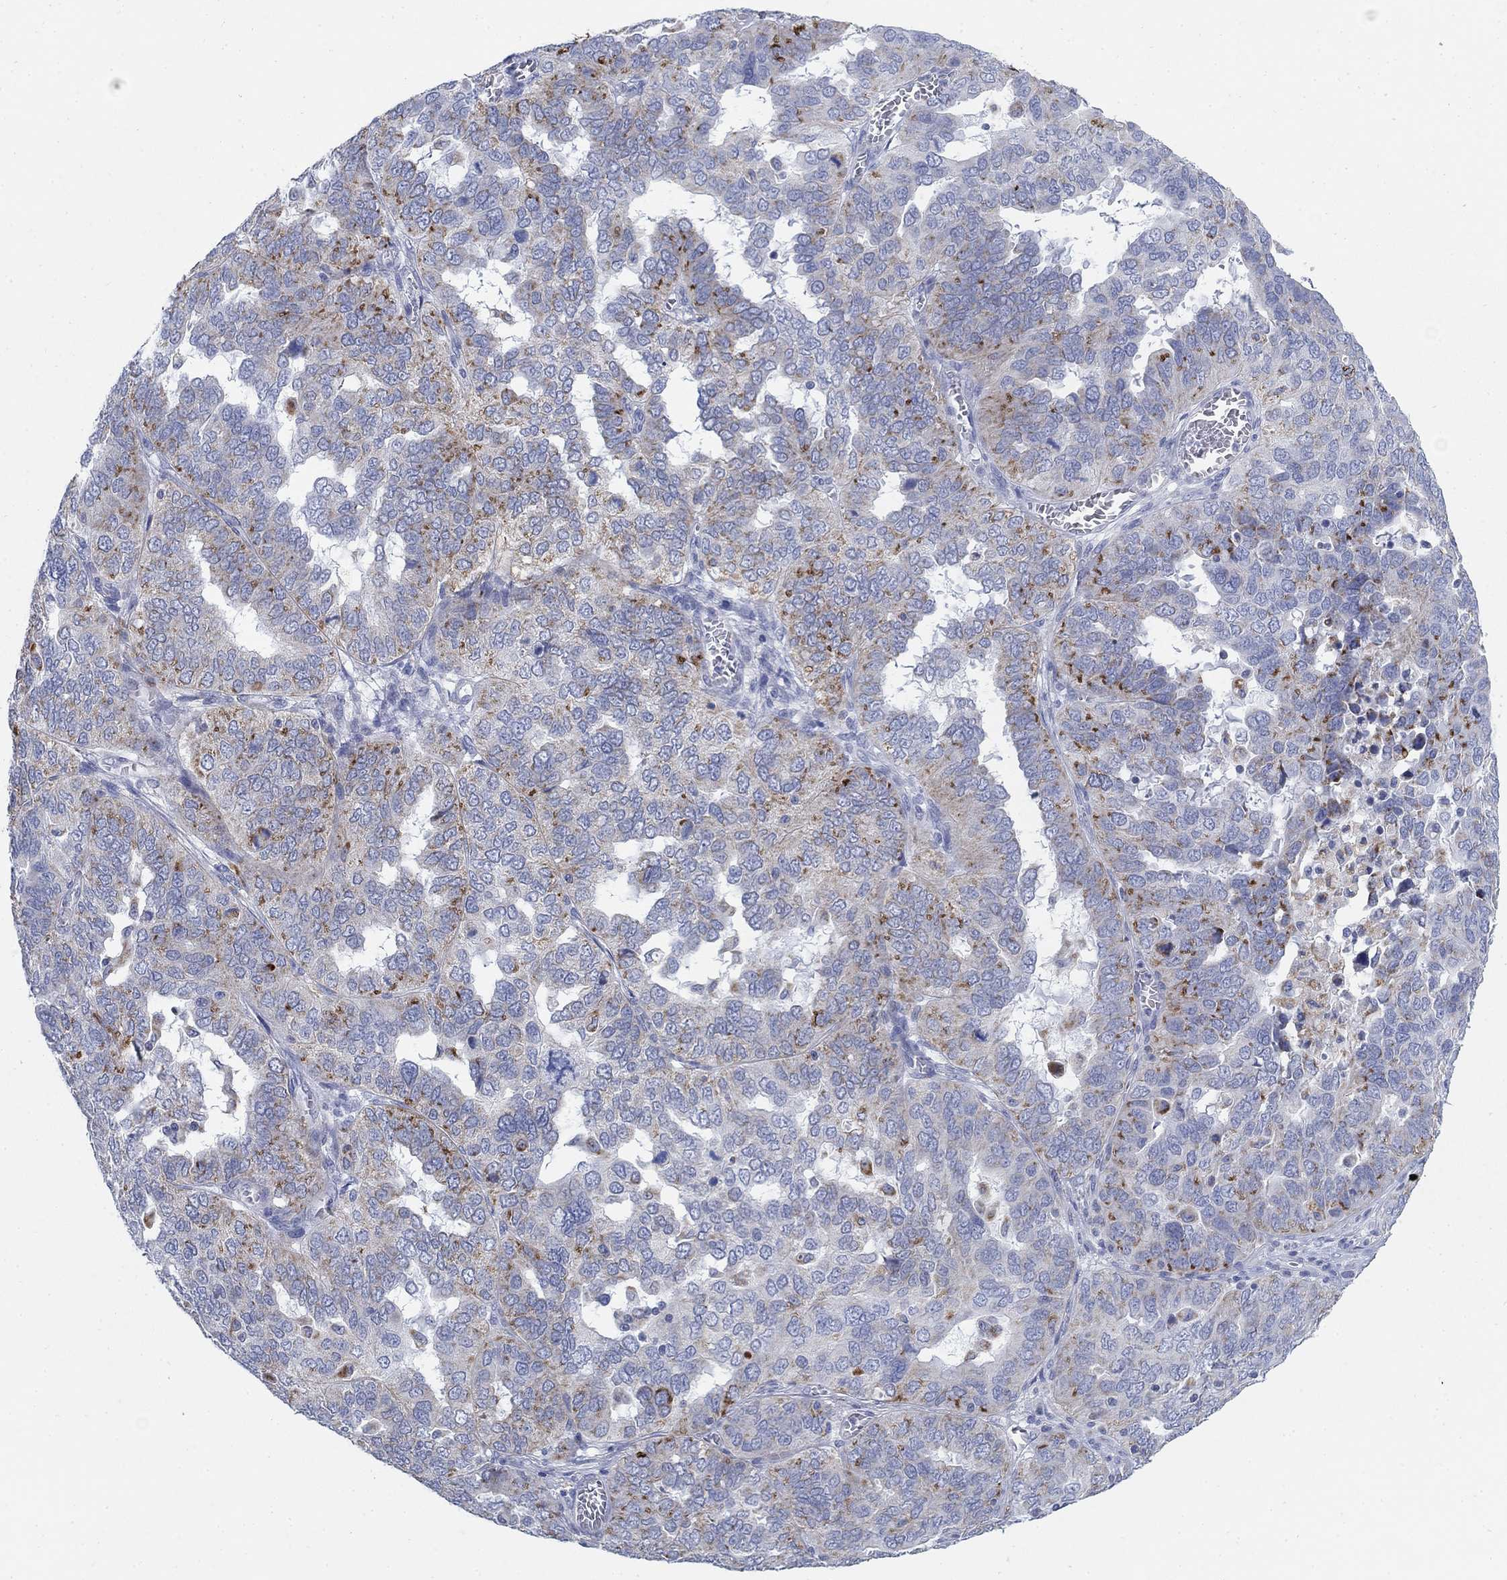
{"staining": {"intensity": "negative", "quantity": "none", "location": "none"}, "tissue": "ovarian cancer", "cell_type": "Tumor cells", "image_type": "cancer", "snomed": [{"axis": "morphology", "description": "Carcinoma, endometroid"}, {"axis": "topography", "description": "Soft tissue"}, {"axis": "topography", "description": "Ovary"}], "caption": "An IHC image of ovarian endometroid carcinoma is shown. There is no staining in tumor cells of ovarian endometroid carcinoma. (Immunohistochemistry (ihc), brightfield microscopy, high magnification).", "gene": "SCCPDH", "patient": {"sex": "female", "age": 52}}